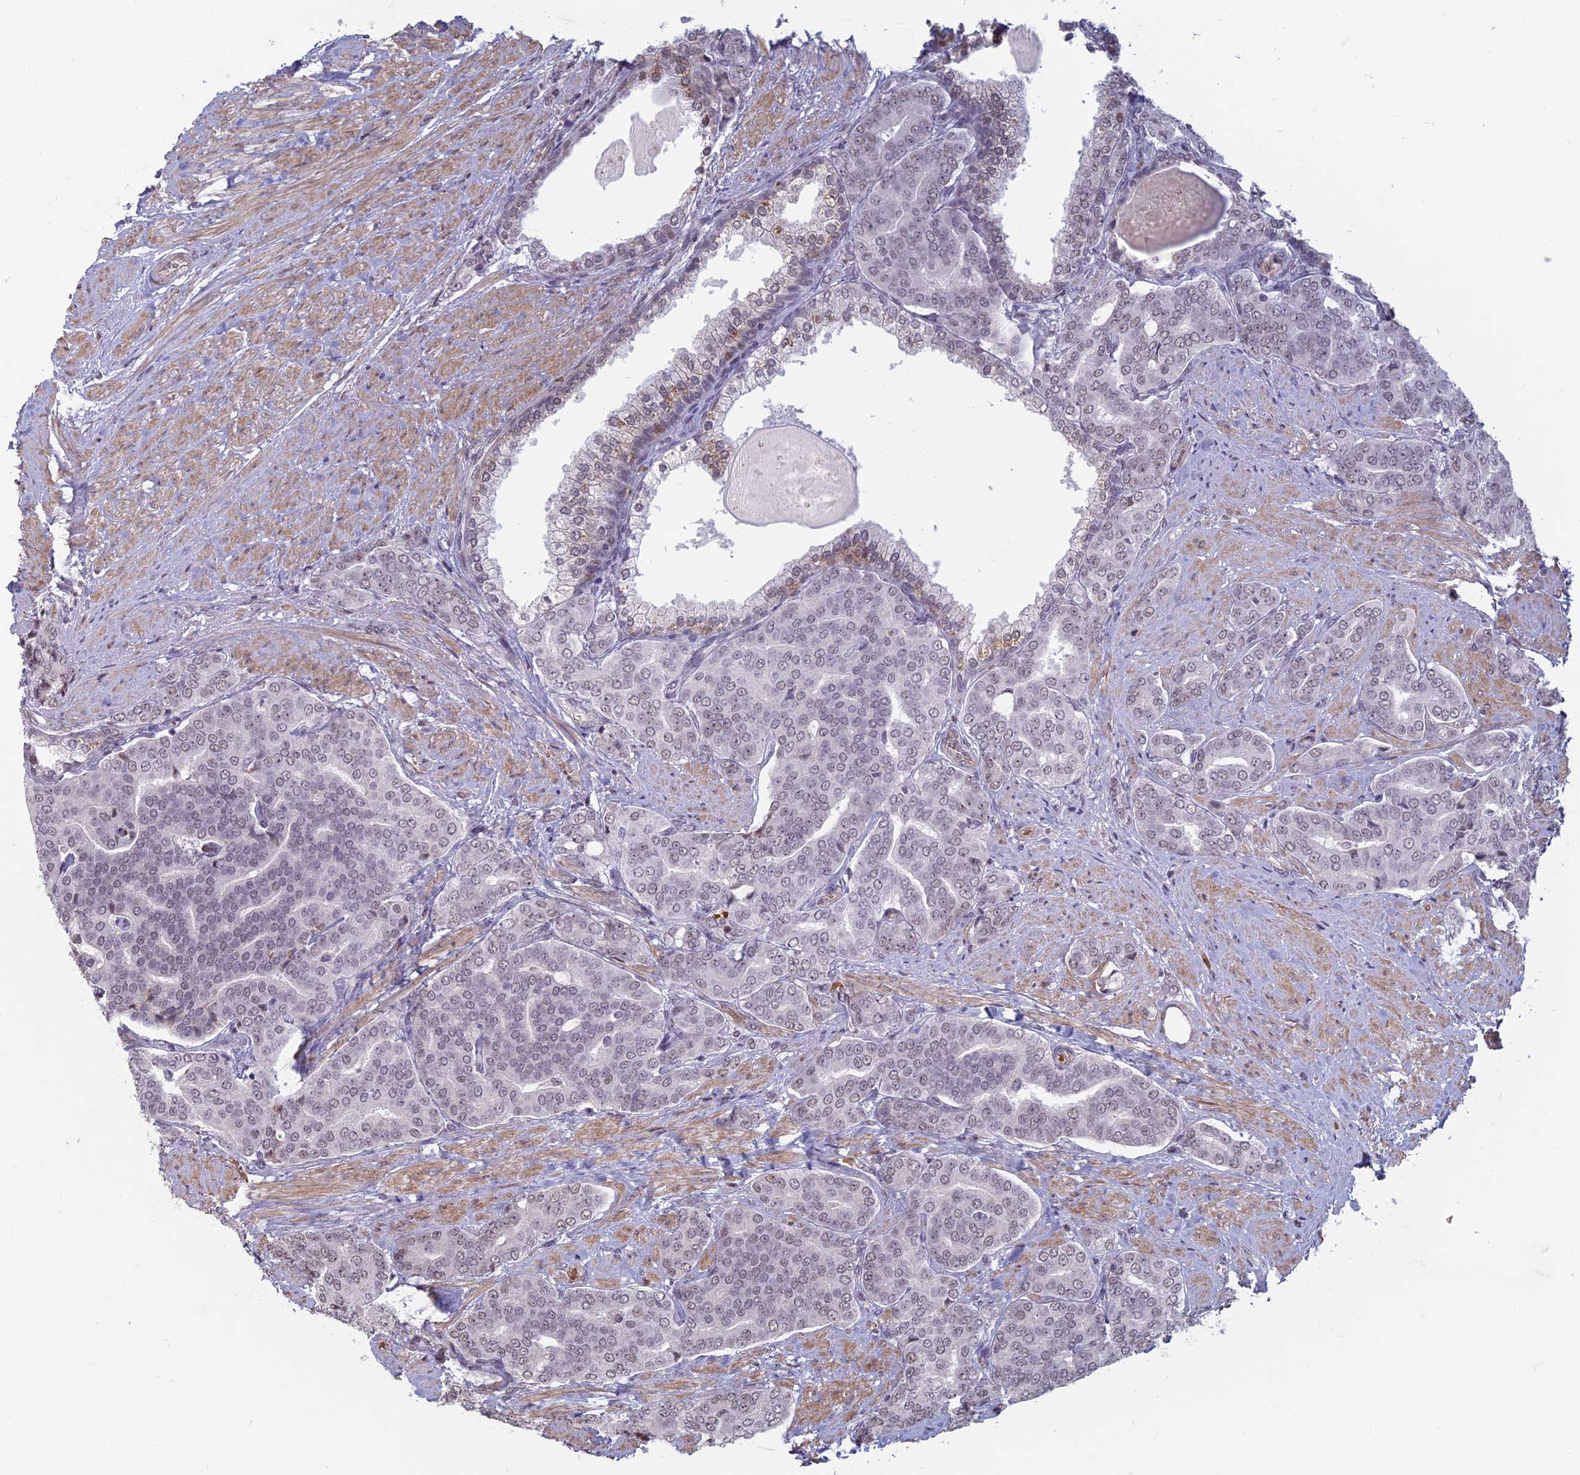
{"staining": {"intensity": "weak", "quantity": "<25%", "location": "nuclear"}, "tissue": "prostate cancer", "cell_type": "Tumor cells", "image_type": "cancer", "snomed": [{"axis": "morphology", "description": "Adenocarcinoma, High grade"}, {"axis": "topography", "description": "Prostate"}], "caption": "There is no significant staining in tumor cells of prostate adenocarcinoma (high-grade).", "gene": "MFAP1", "patient": {"sex": "male", "age": 67}}